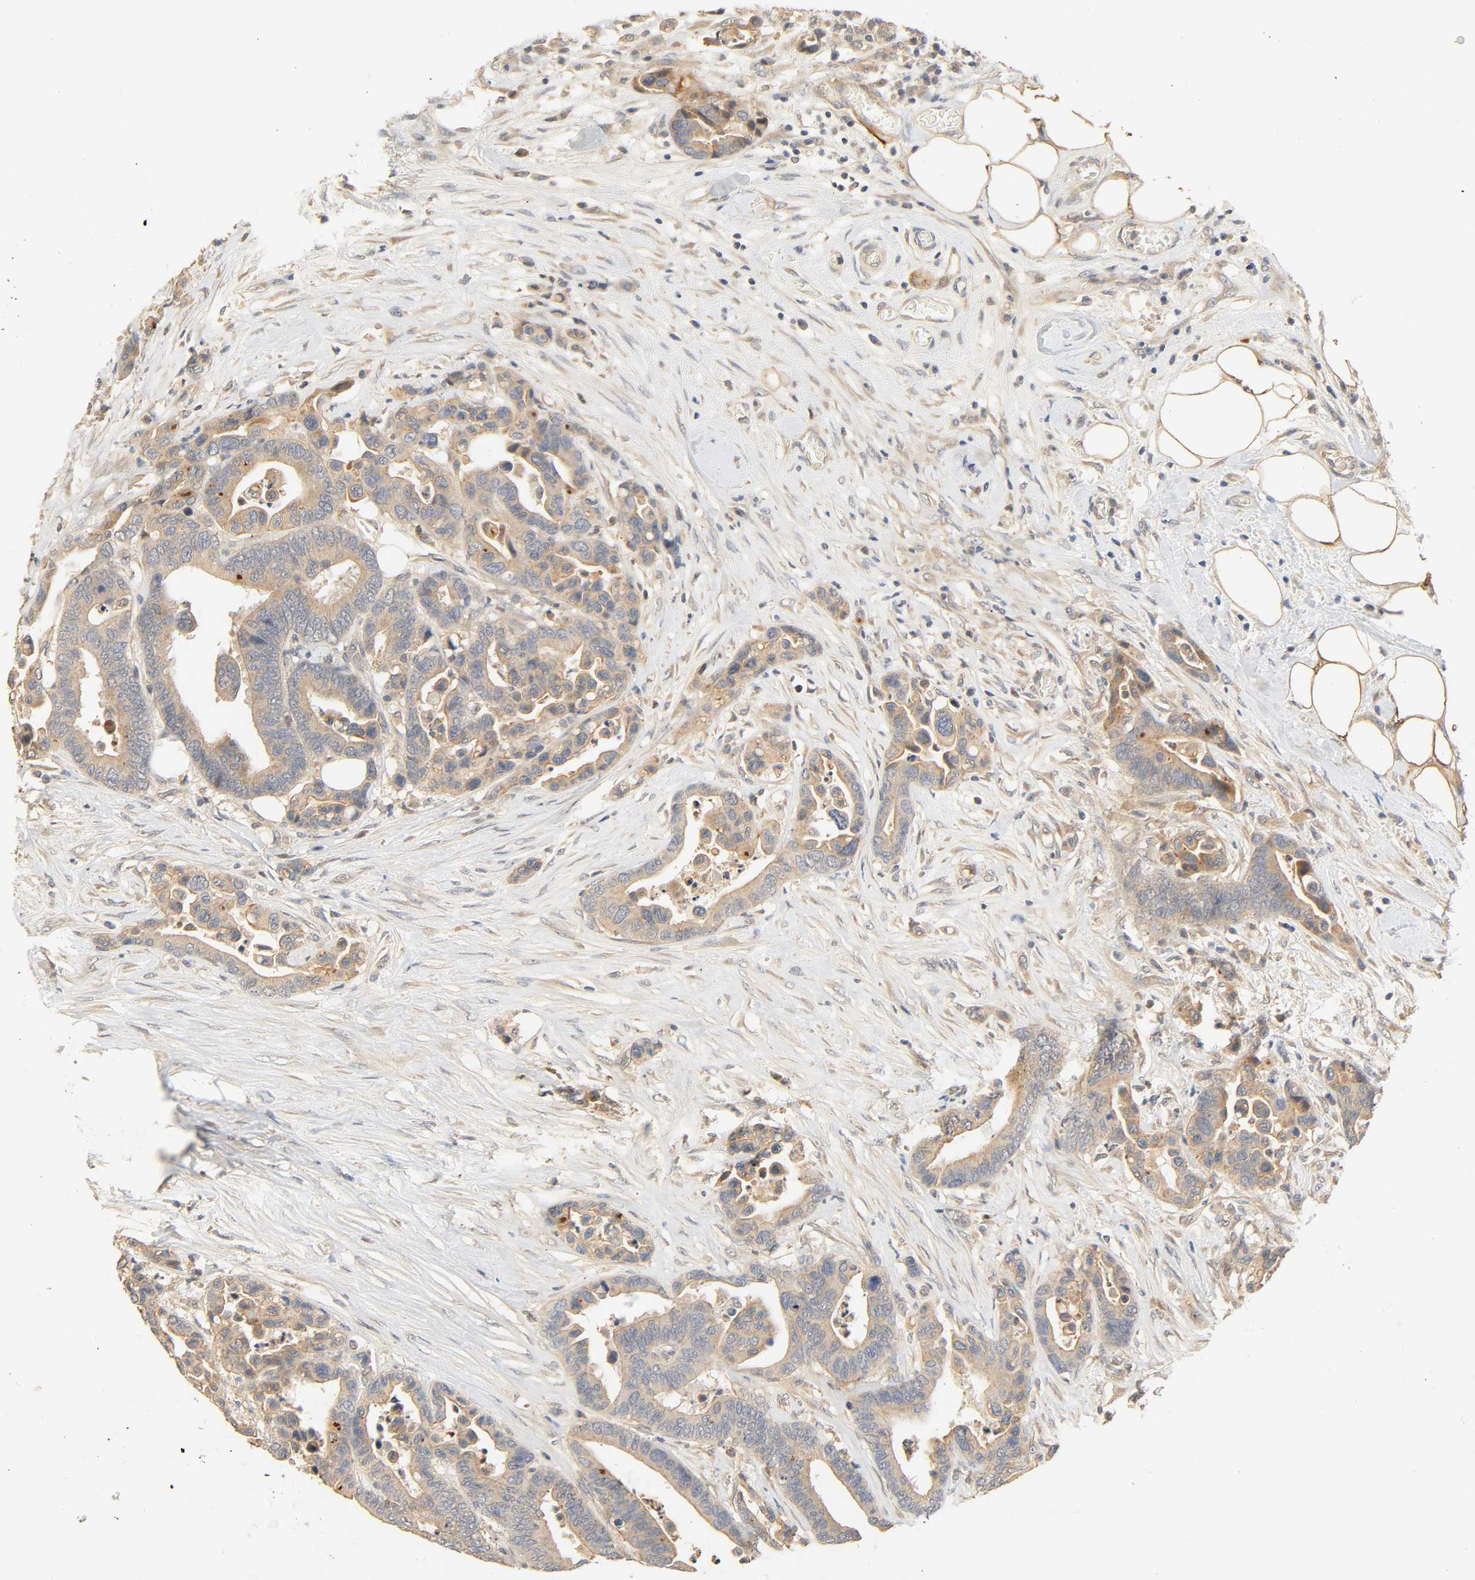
{"staining": {"intensity": "moderate", "quantity": ">75%", "location": "cytoplasmic/membranous"}, "tissue": "colorectal cancer", "cell_type": "Tumor cells", "image_type": "cancer", "snomed": [{"axis": "morphology", "description": "Adenocarcinoma, NOS"}, {"axis": "topography", "description": "Colon"}], "caption": "A micrograph showing moderate cytoplasmic/membranous expression in approximately >75% of tumor cells in colorectal cancer, as visualized by brown immunohistochemical staining.", "gene": "CACNA1G", "patient": {"sex": "male", "age": 82}}